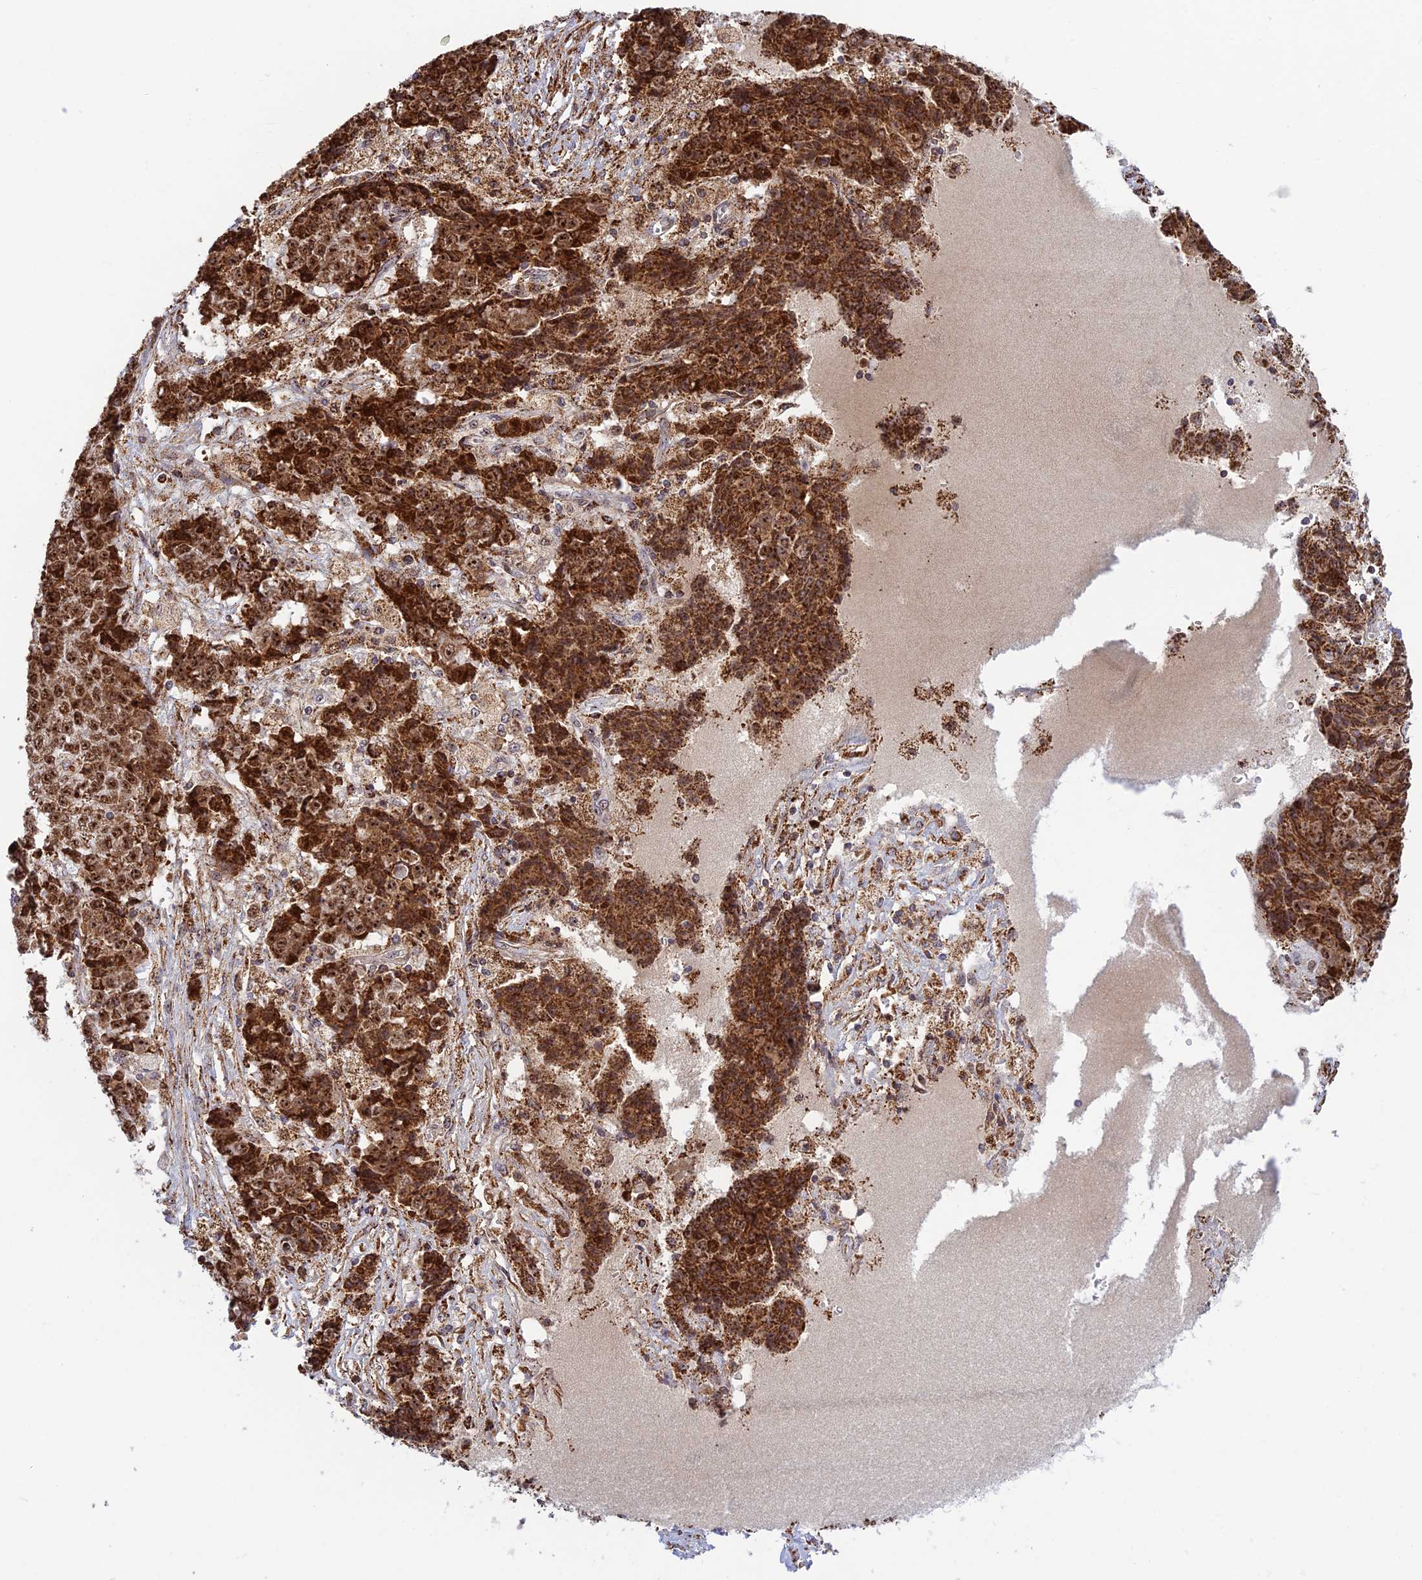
{"staining": {"intensity": "strong", "quantity": ">75%", "location": "cytoplasmic/membranous,nuclear"}, "tissue": "ovarian cancer", "cell_type": "Tumor cells", "image_type": "cancer", "snomed": [{"axis": "morphology", "description": "Carcinoma, endometroid"}, {"axis": "topography", "description": "Ovary"}], "caption": "Human ovarian endometroid carcinoma stained with a brown dye demonstrates strong cytoplasmic/membranous and nuclear positive staining in about >75% of tumor cells.", "gene": "POLR1G", "patient": {"sex": "female", "age": 42}}